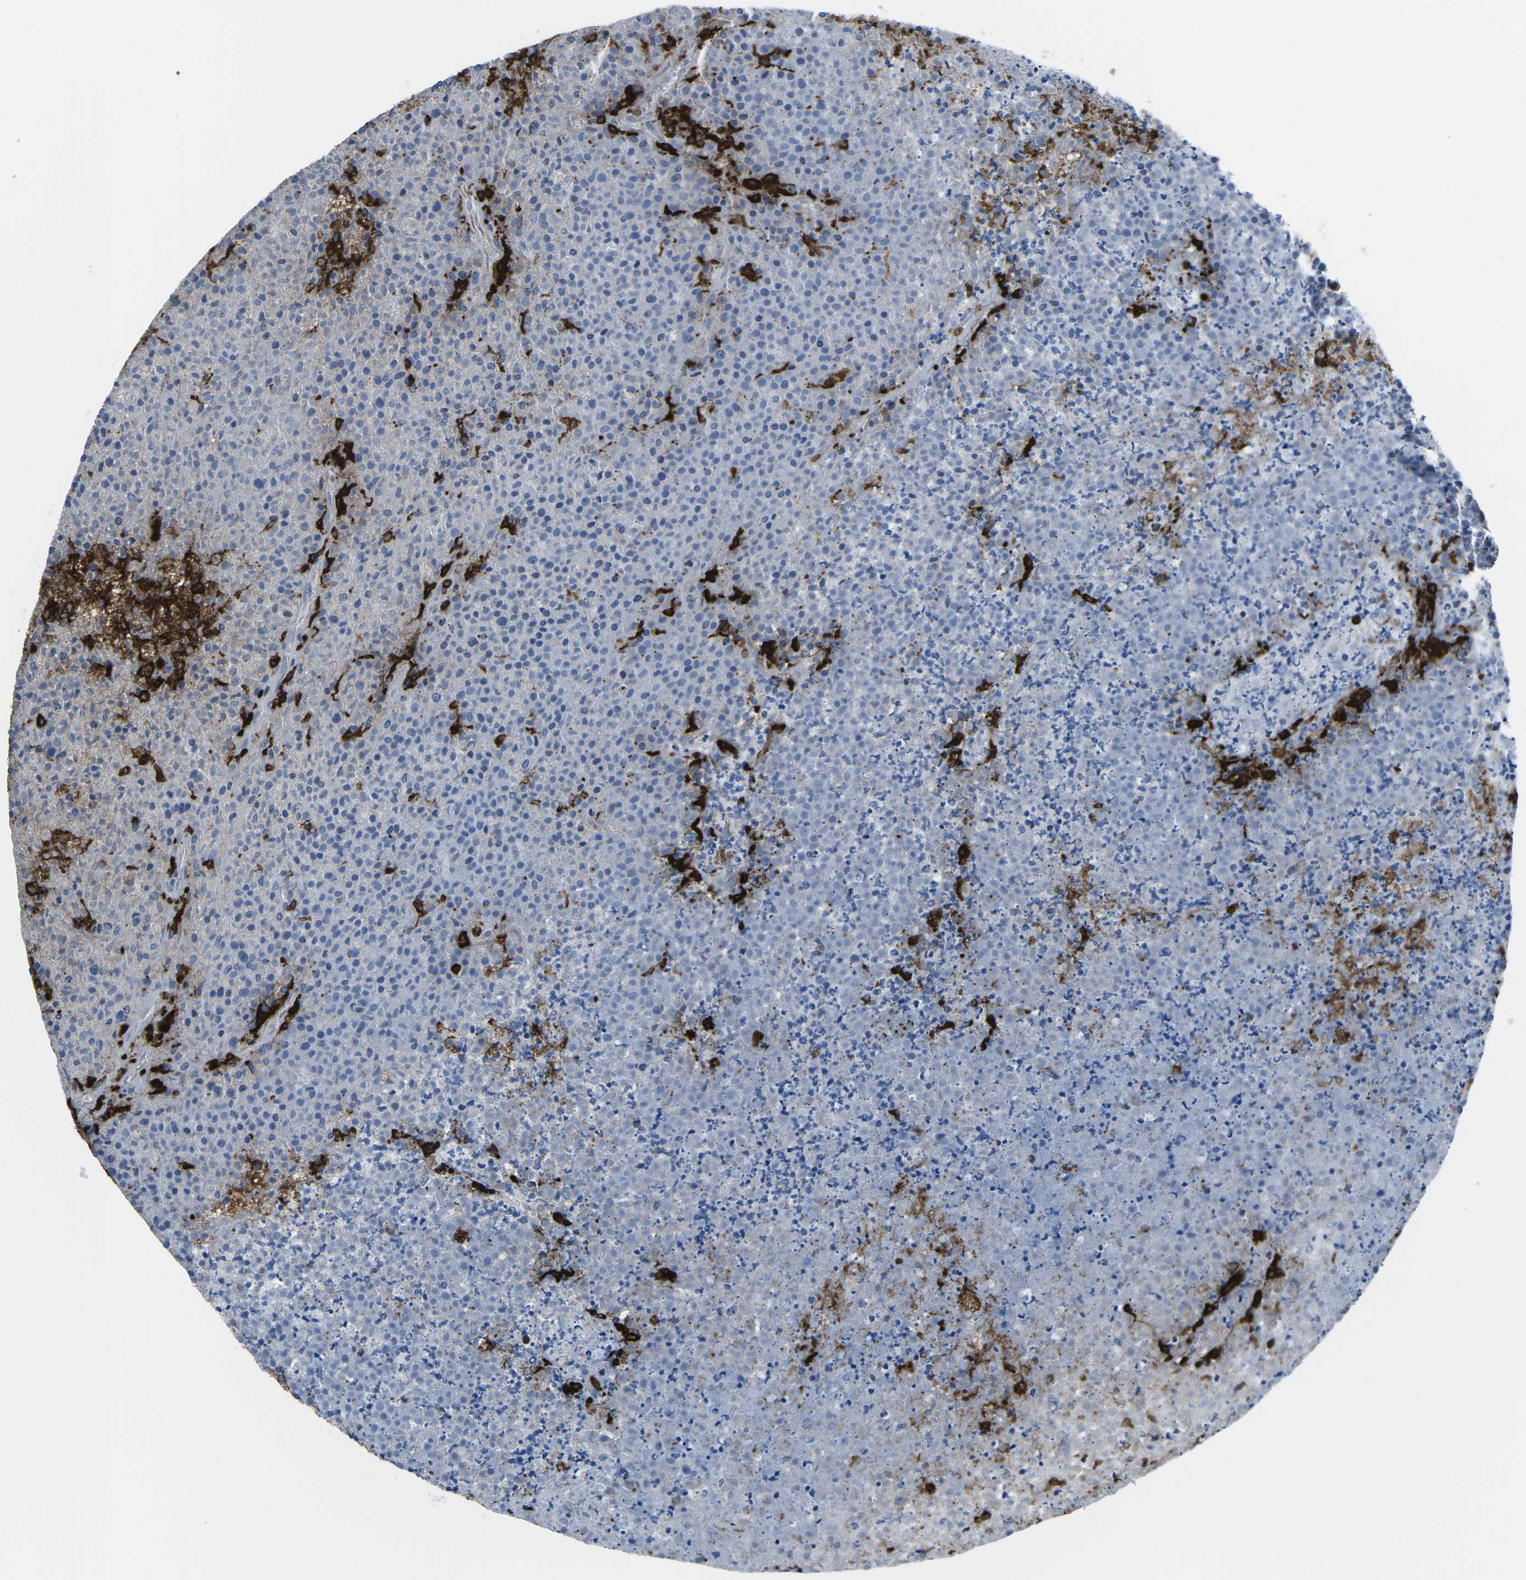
{"staining": {"intensity": "negative", "quantity": "none", "location": "none"}, "tissue": "testis cancer", "cell_type": "Tumor cells", "image_type": "cancer", "snomed": [{"axis": "morphology", "description": "Seminoma, NOS"}, {"axis": "topography", "description": "Testis"}], "caption": "Immunohistochemistry (IHC) of testis cancer (seminoma) demonstrates no staining in tumor cells.", "gene": "PTPN1", "patient": {"sex": "male", "age": 59}}